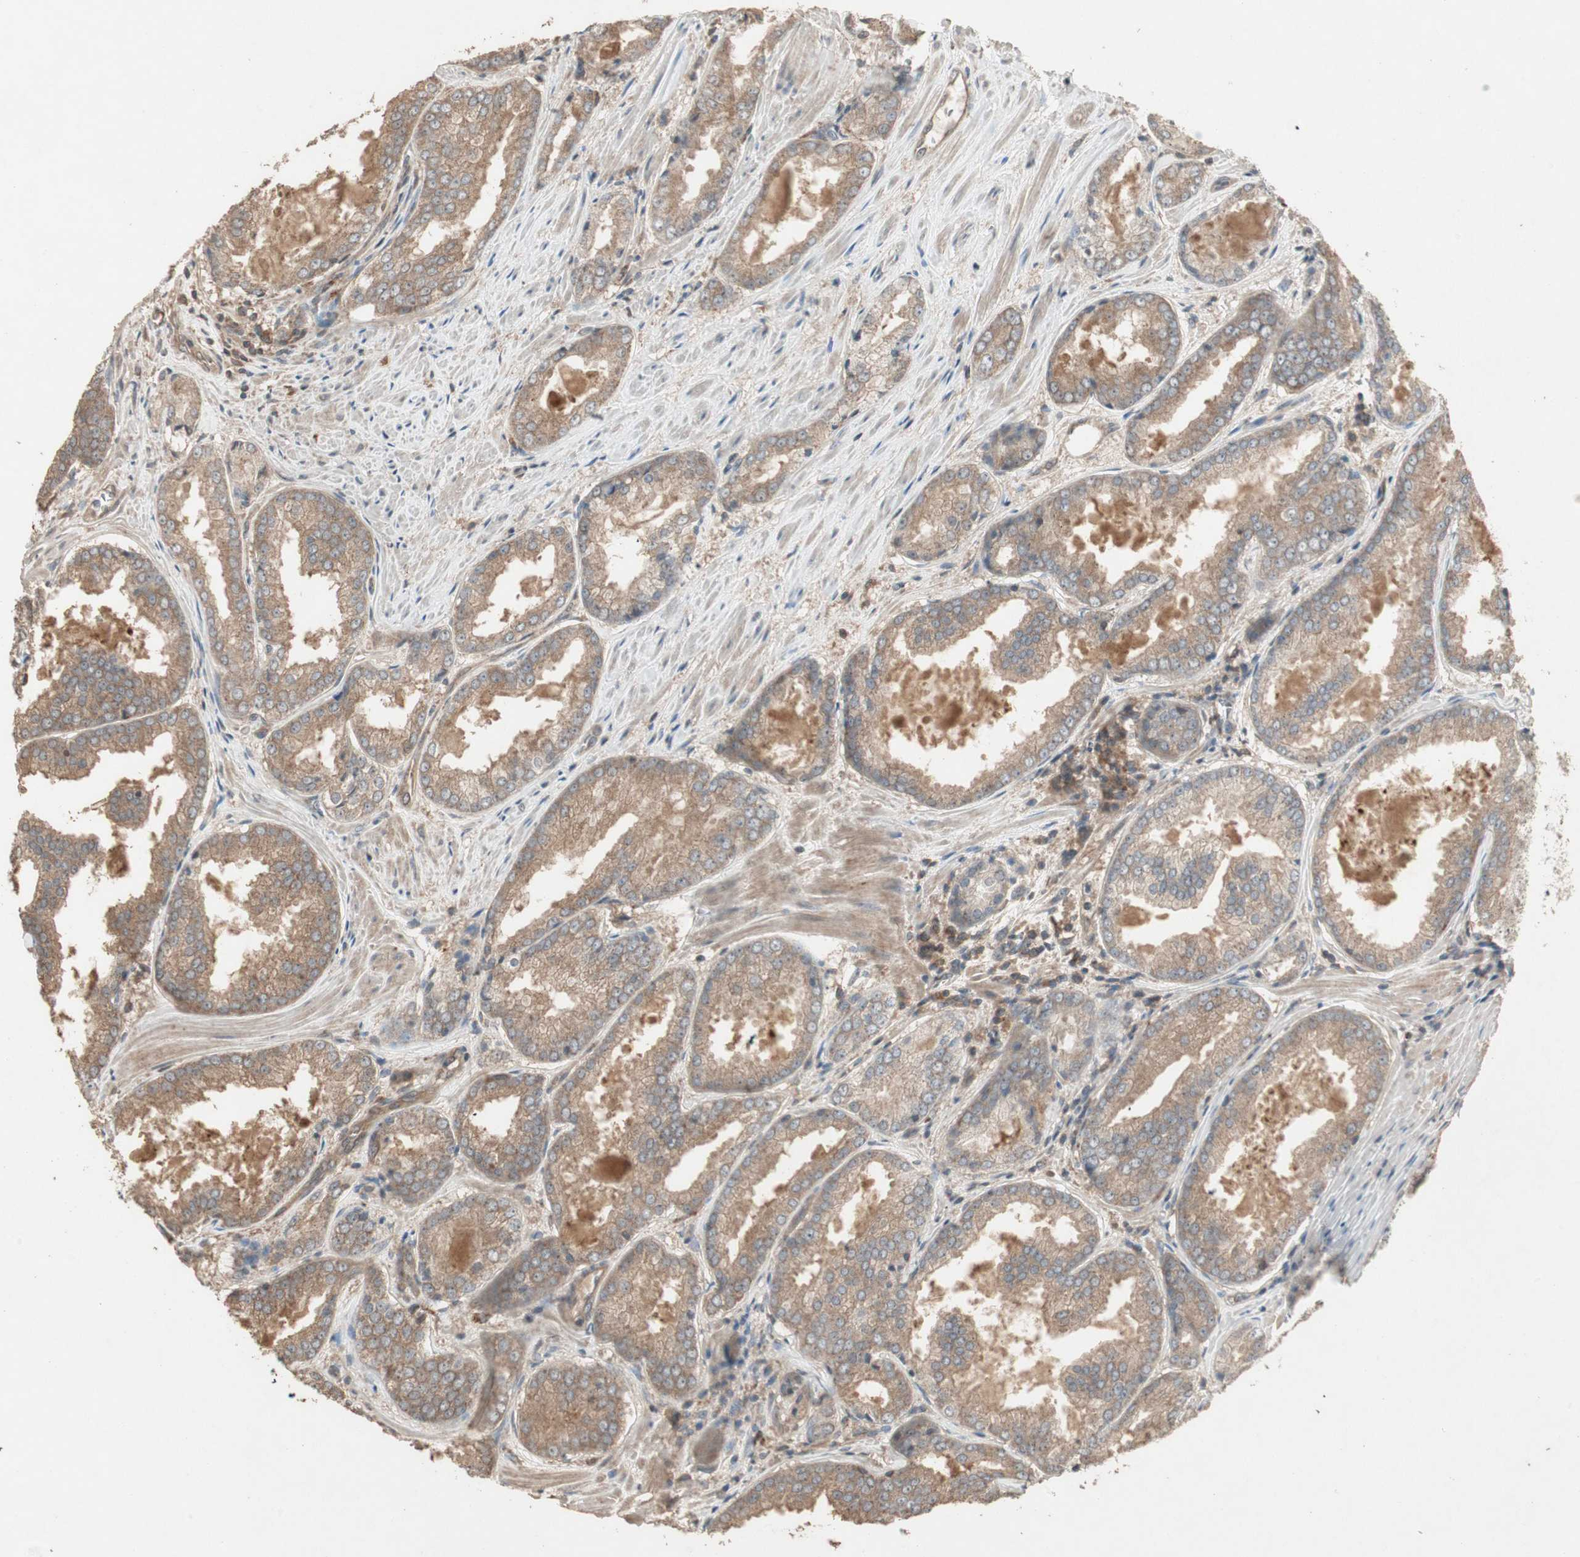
{"staining": {"intensity": "moderate", "quantity": ">75%", "location": "cytoplasmic/membranous"}, "tissue": "prostate cancer", "cell_type": "Tumor cells", "image_type": "cancer", "snomed": [{"axis": "morphology", "description": "Adenocarcinoma, Low grade"}, {"axis": "topography", "description": "Prostate"}], "caption": "This is an image of IHC staining of prostate cancer (low-grade adenocarcinoma), which shows moderate positivity in the cytoplasmic/membranous of tumor cells.", "gene": "UBAC1", "patient": {"sex": "male", "age": 64}}